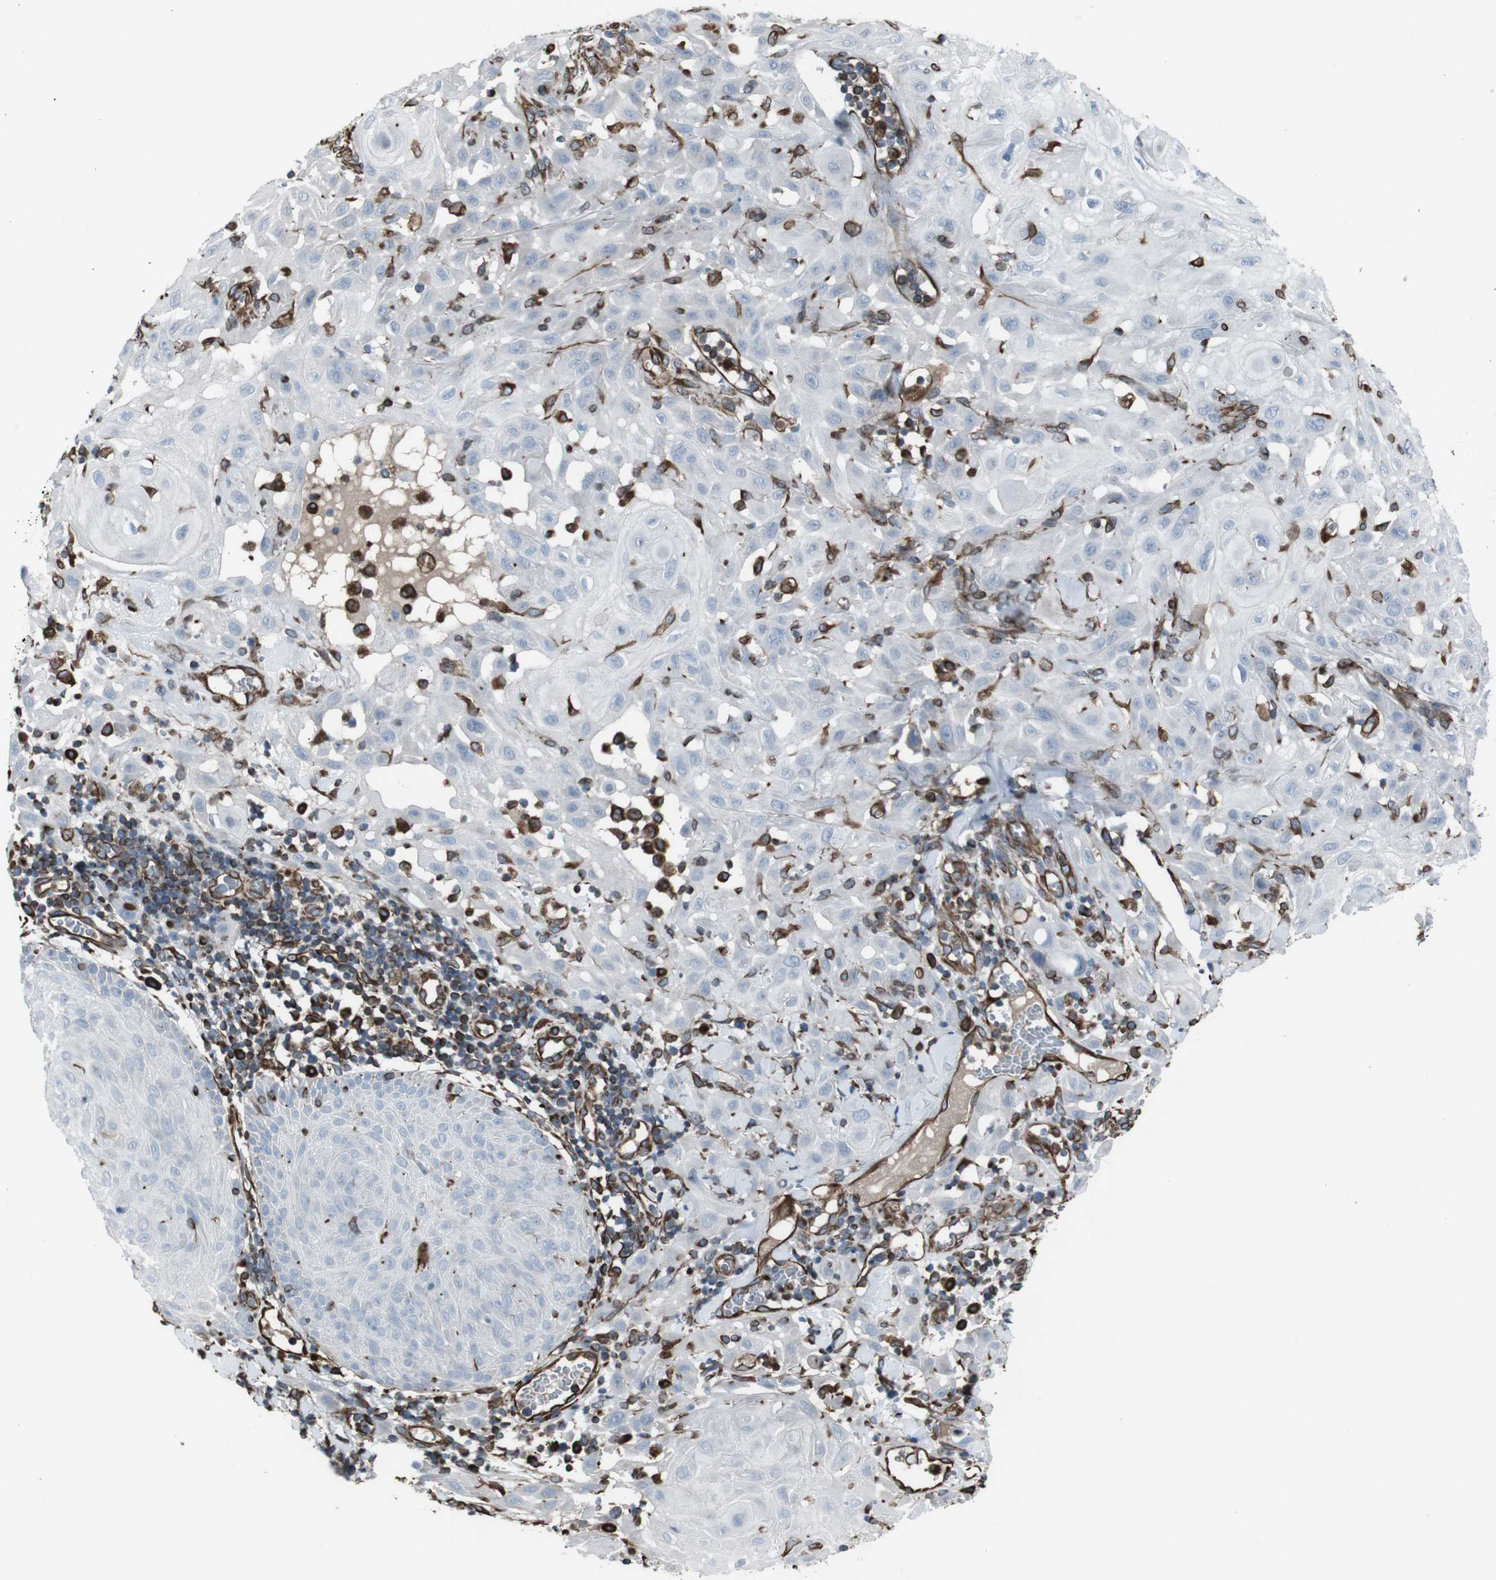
{"staining": {"intensity": "negative", "quantity": "none", "location": "none"}, "tissue": "skin cancer", "cell_type": "Tumor cells", "image_type": "cancer", "snomed": [{"axis": "morphology", "description": "Squamous cell carcinoma, NOS"}, {"axis": "topography", "description": "Skin"}], "caption": "High power microscopy micrograph of an immunohistochemistry (IHC) micrograph of skin squamous cell carcinoma, revealing no significant staining in tumor cells.", "gene": "TMEM141", "patient": {"sex": "male", "age": 24}}